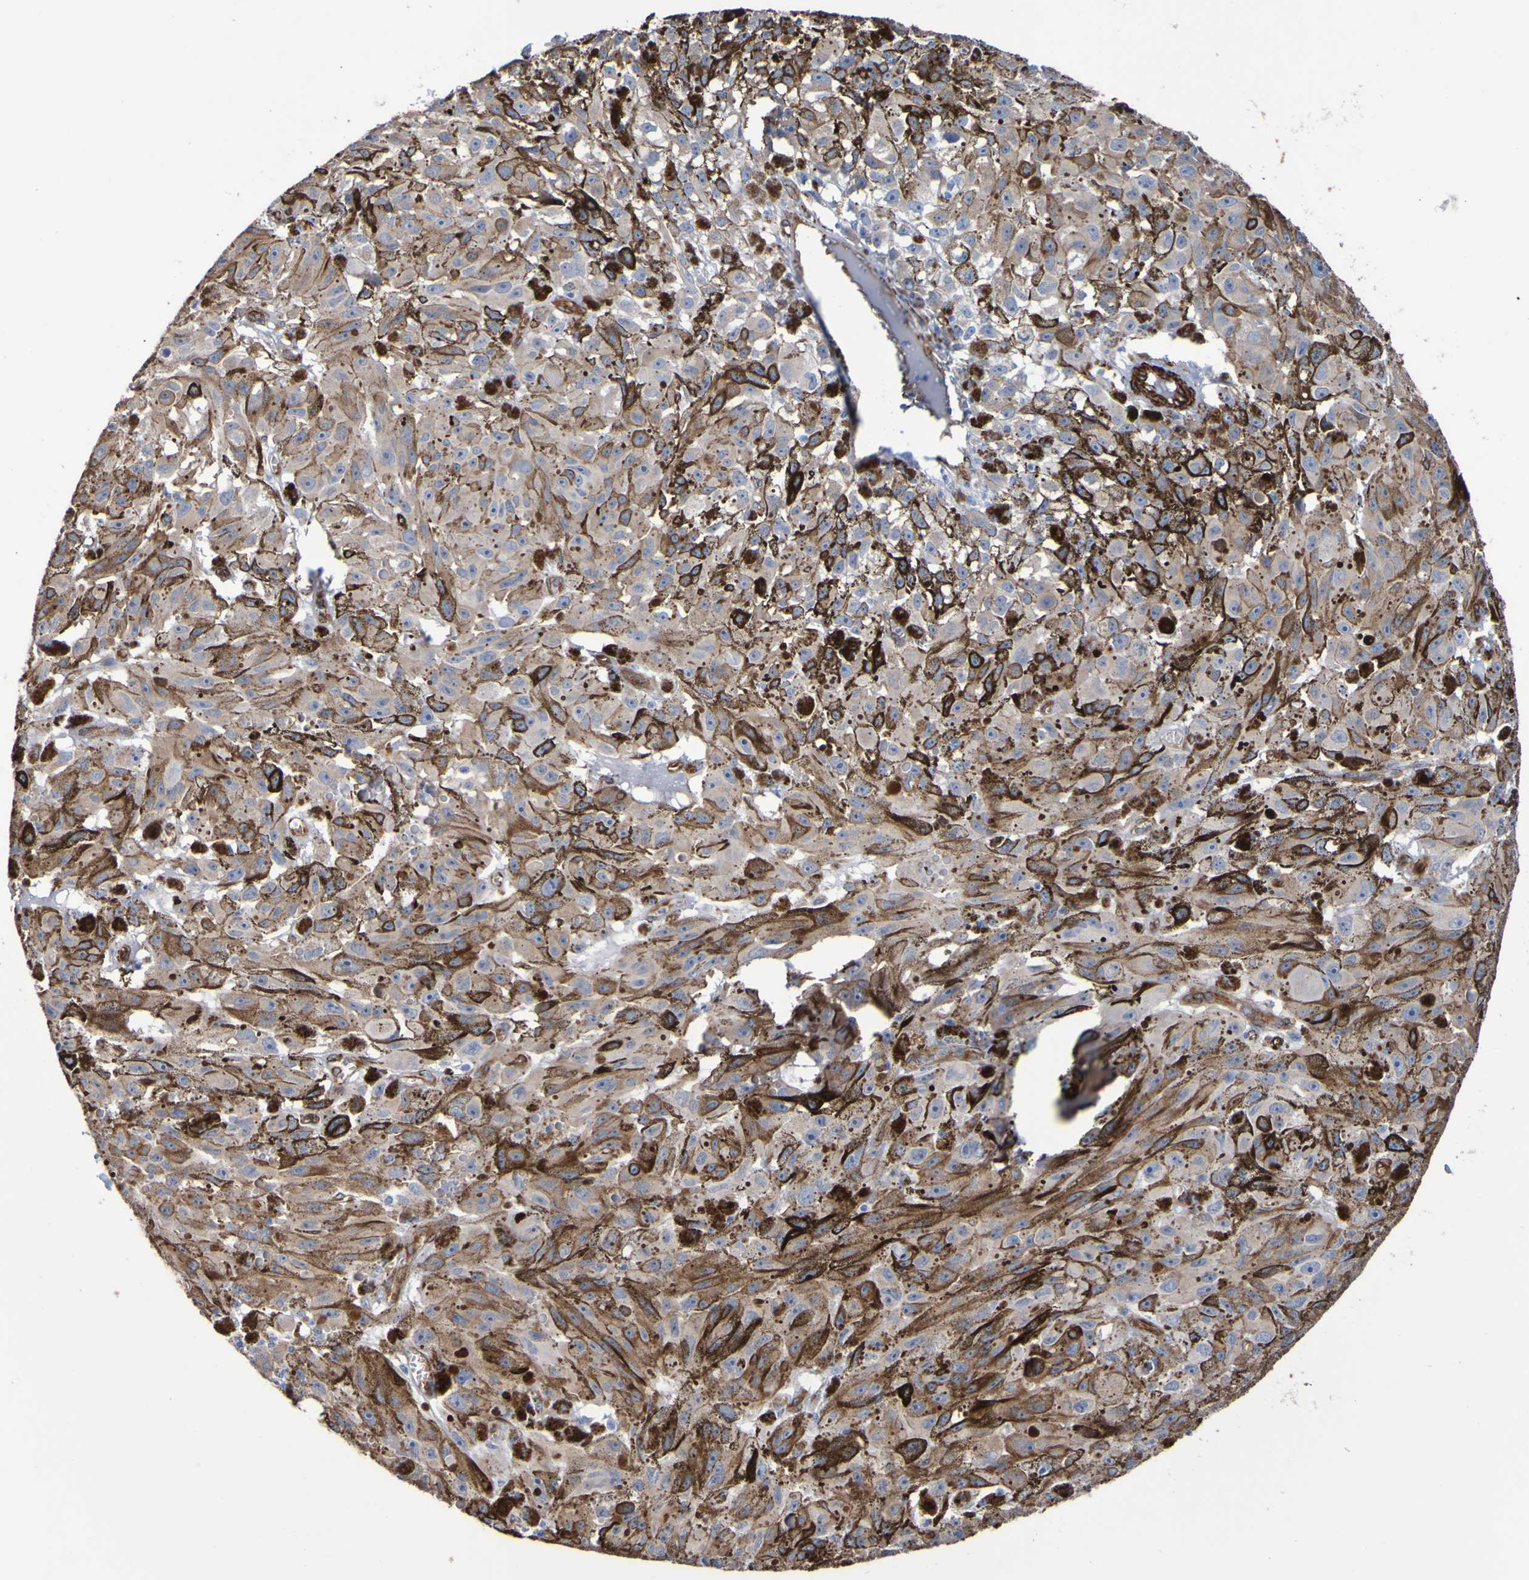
{"staining": {"intensity": "moderate", "quantity": "25%-75%", "location": "cytoplasmic/membranous"}, "tissue": "melanoma", "cell_type": "Tumor cells", "image_type": "cancer", "snomed": [{"axis": "morphology", "description": "Malignant melanoma, NOS"}, {"axis": "topography", "description": "Skin"}], "caption": "Tumor cells show medium levels of moderate cytoplasmic/membranous expression in about 25%-75% of cells in human melanoma.", "gene": "ELMOD3", "patient": {"sex": "female", "age": 104}}